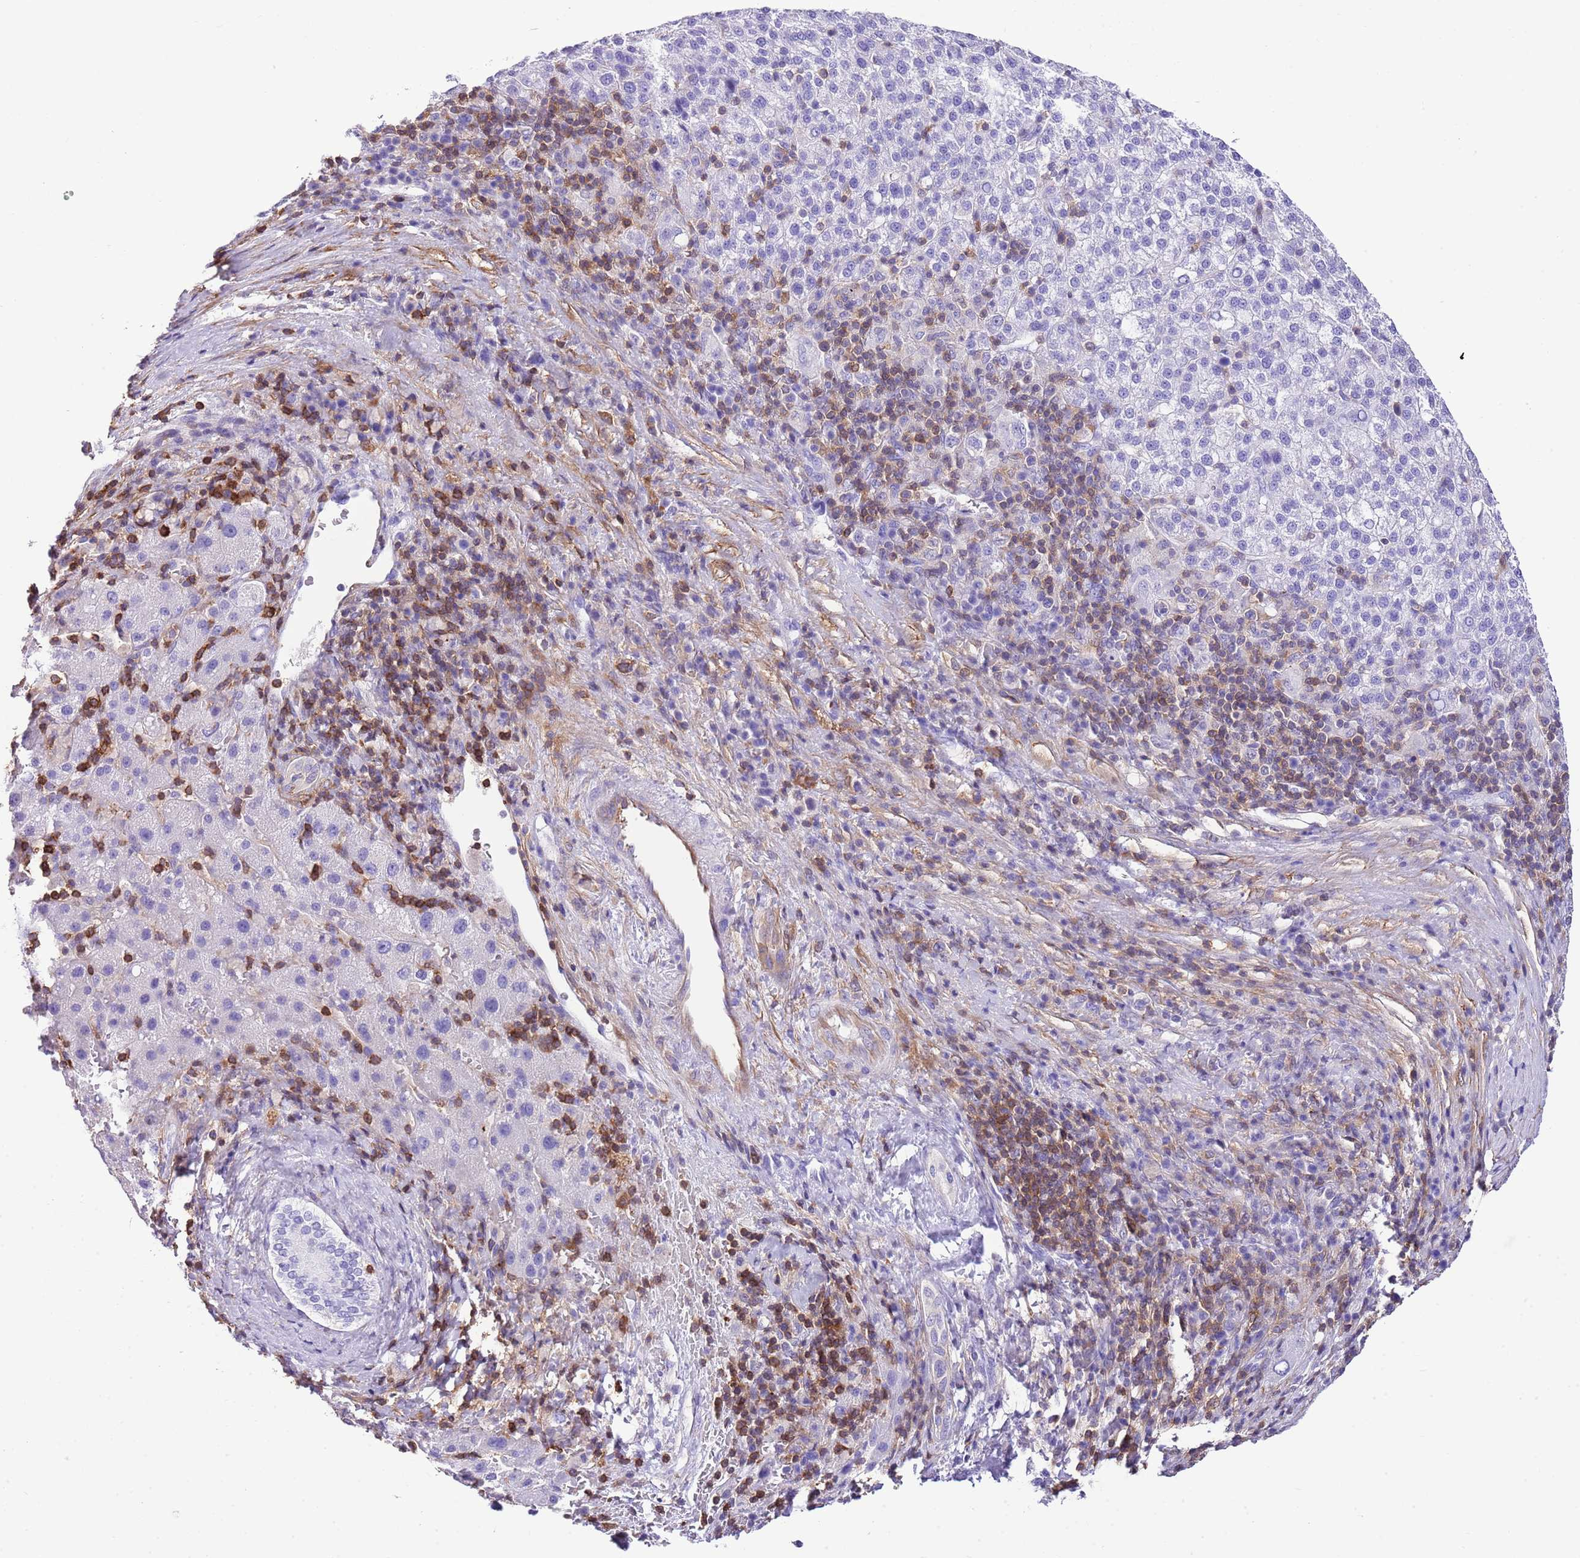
{"staining": {"intensity": "negative", "quantity": "none", "location": "none"}, "tissue": "liver cancer", "cell_type": "Tumor cells", "image_type": "cancer", "snomed": [{"axis": "morphology", "description": "Carcinoma, Hepatocellular, NOS"}, {"axis": "topography", "description": "Liver"}], "caption": "Tumor cells show no significant protein staining in liver cancer.", "gene": "CNN2", "patient": {"sex": "female", "age": 58}}